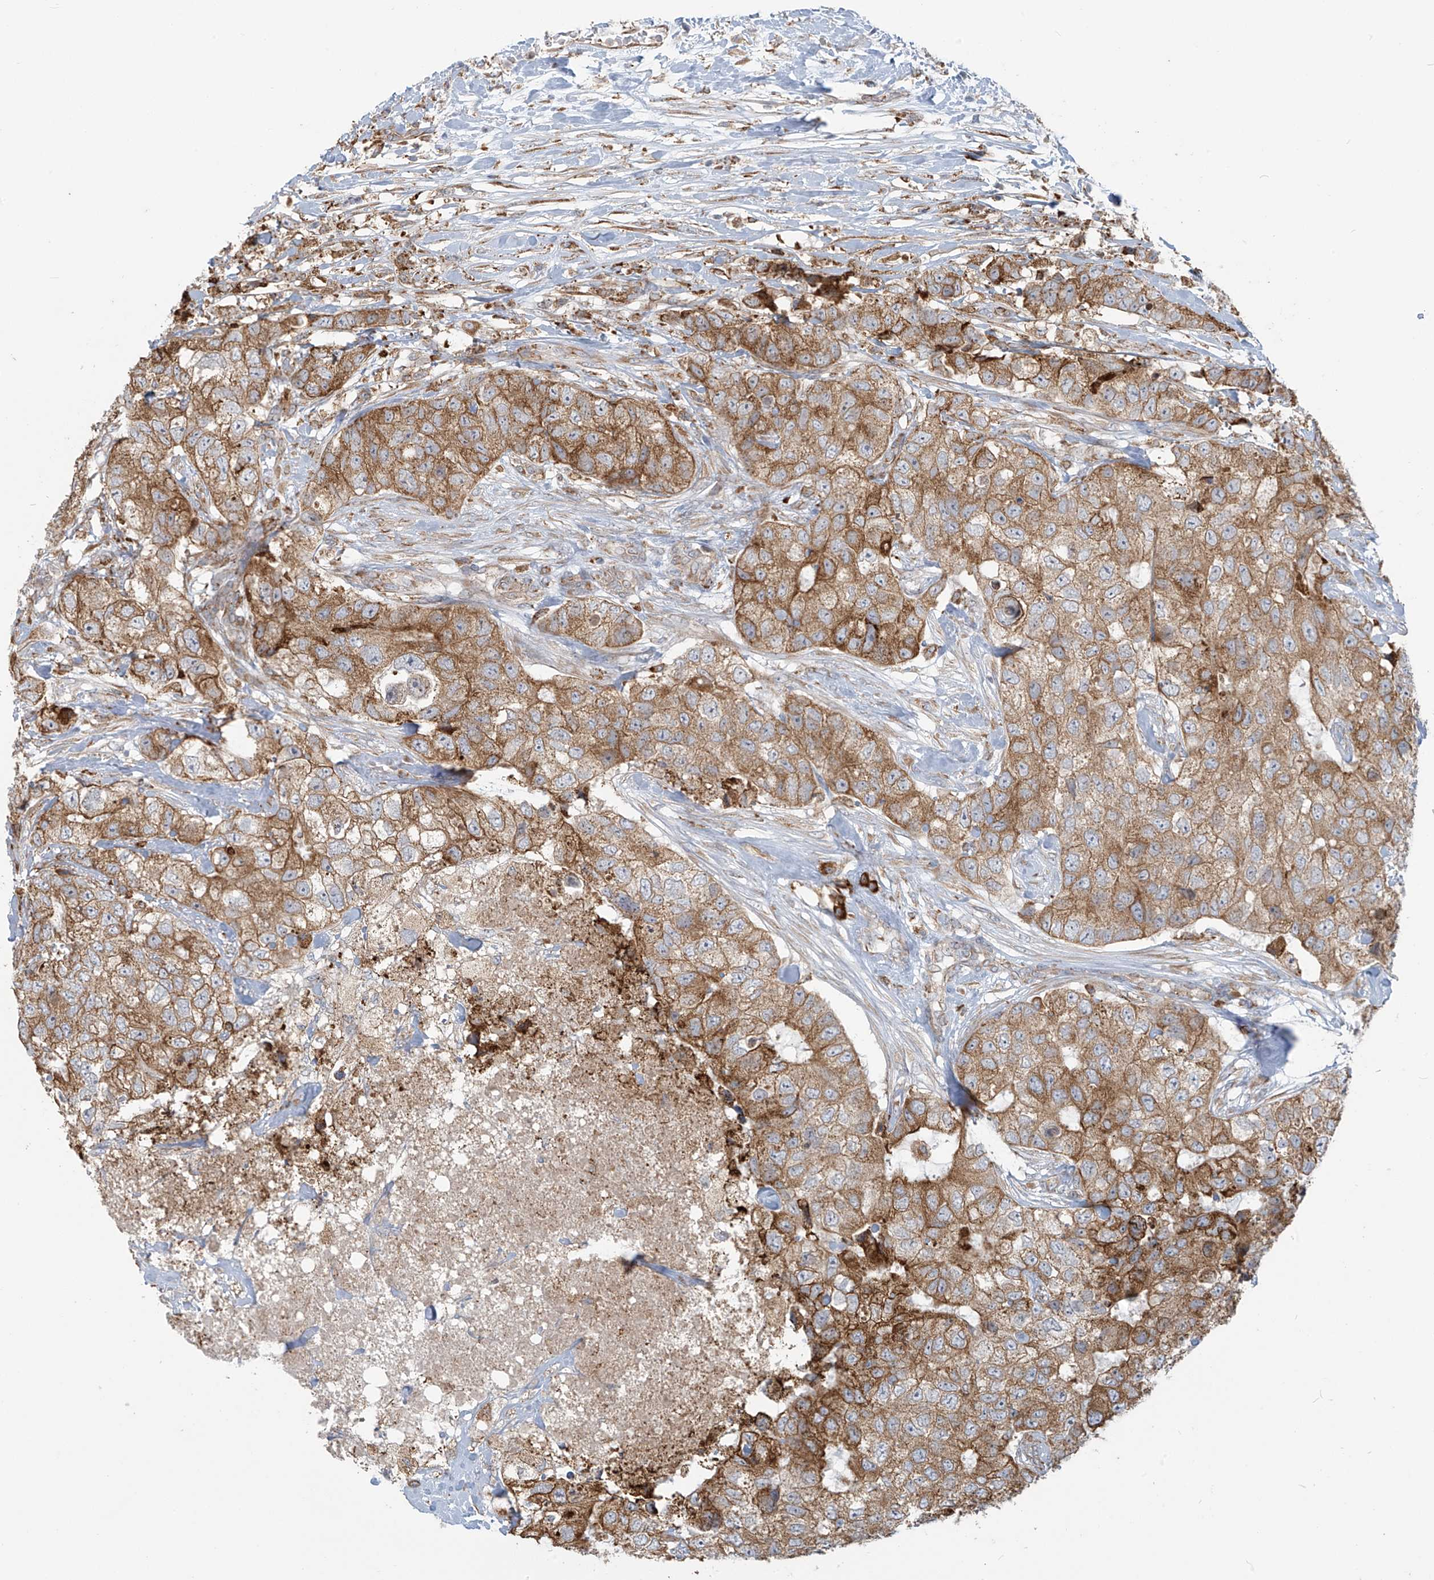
{"staining": {"intensity": "moderate", "quantity": ">75%", "location": "cytoplasmic/membranous"}, "tissue": "breast cancer", "cell_type": "Tumor cells", "image_type": "cancer", "snomed": [{"axis": "morphology", "description": "Duct carcinoma"}, {"axis": "topography", "description": "Breast"}], "caption": "Breast cancer (invasive ductal carcinoma) was stained to show a protein in brown. There is medium levels of moderate cytoplasmic/membranous expression in about >75% of tumor cells. The protein is shown in brown color, while the nuclei are stained blue.", "gene": "KATNIP", "patient": {"sex": "female", "age": 62}}